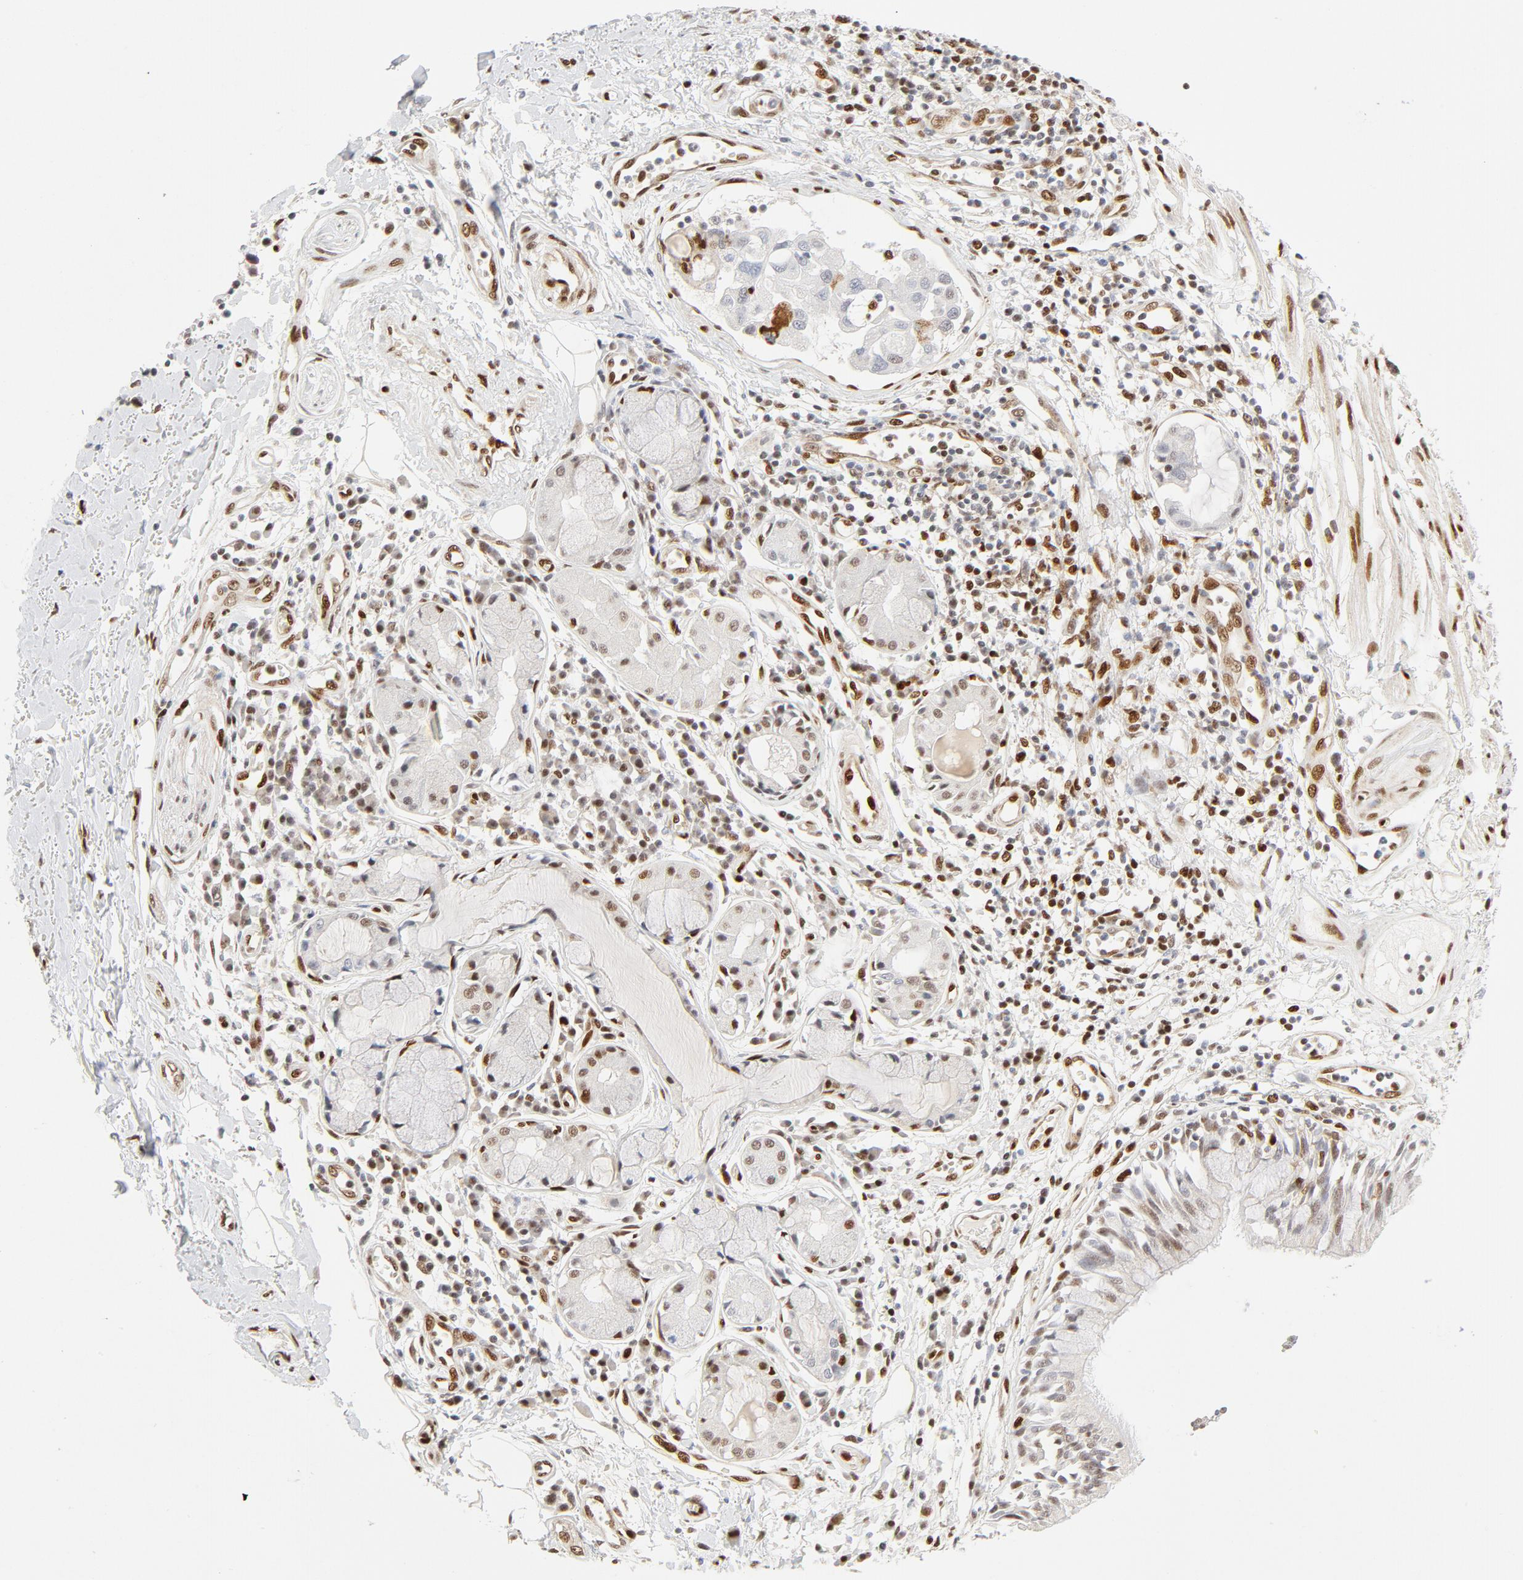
{"staining": {"intensity": "strong", "quantity": ">75%", "location": "nuclear"}, "tissue": "adipose tissue", "cell_type": "Adipocytes", "image_type": "normal", "snomed": [{"axis": "morphology", "description": "Normal tissue, NOS"}, {"axis": "morphology", "description": "Adenocarcinoma, NOS"}, {"axis": "topography", "description": "Cartilage tissue"}, {"axis": "topography", "description": "Bronchus"}, {"axis": "topography", "description": "Lung"}], "caption": "This histopathology image reveals immunohistochemistry staining of unremarkable human adipose tissue, with high strong nuclear expression in about >75% of adipocytes.", "gene": "MEF2A", "patient": {"sex": "female", "age": 67}}